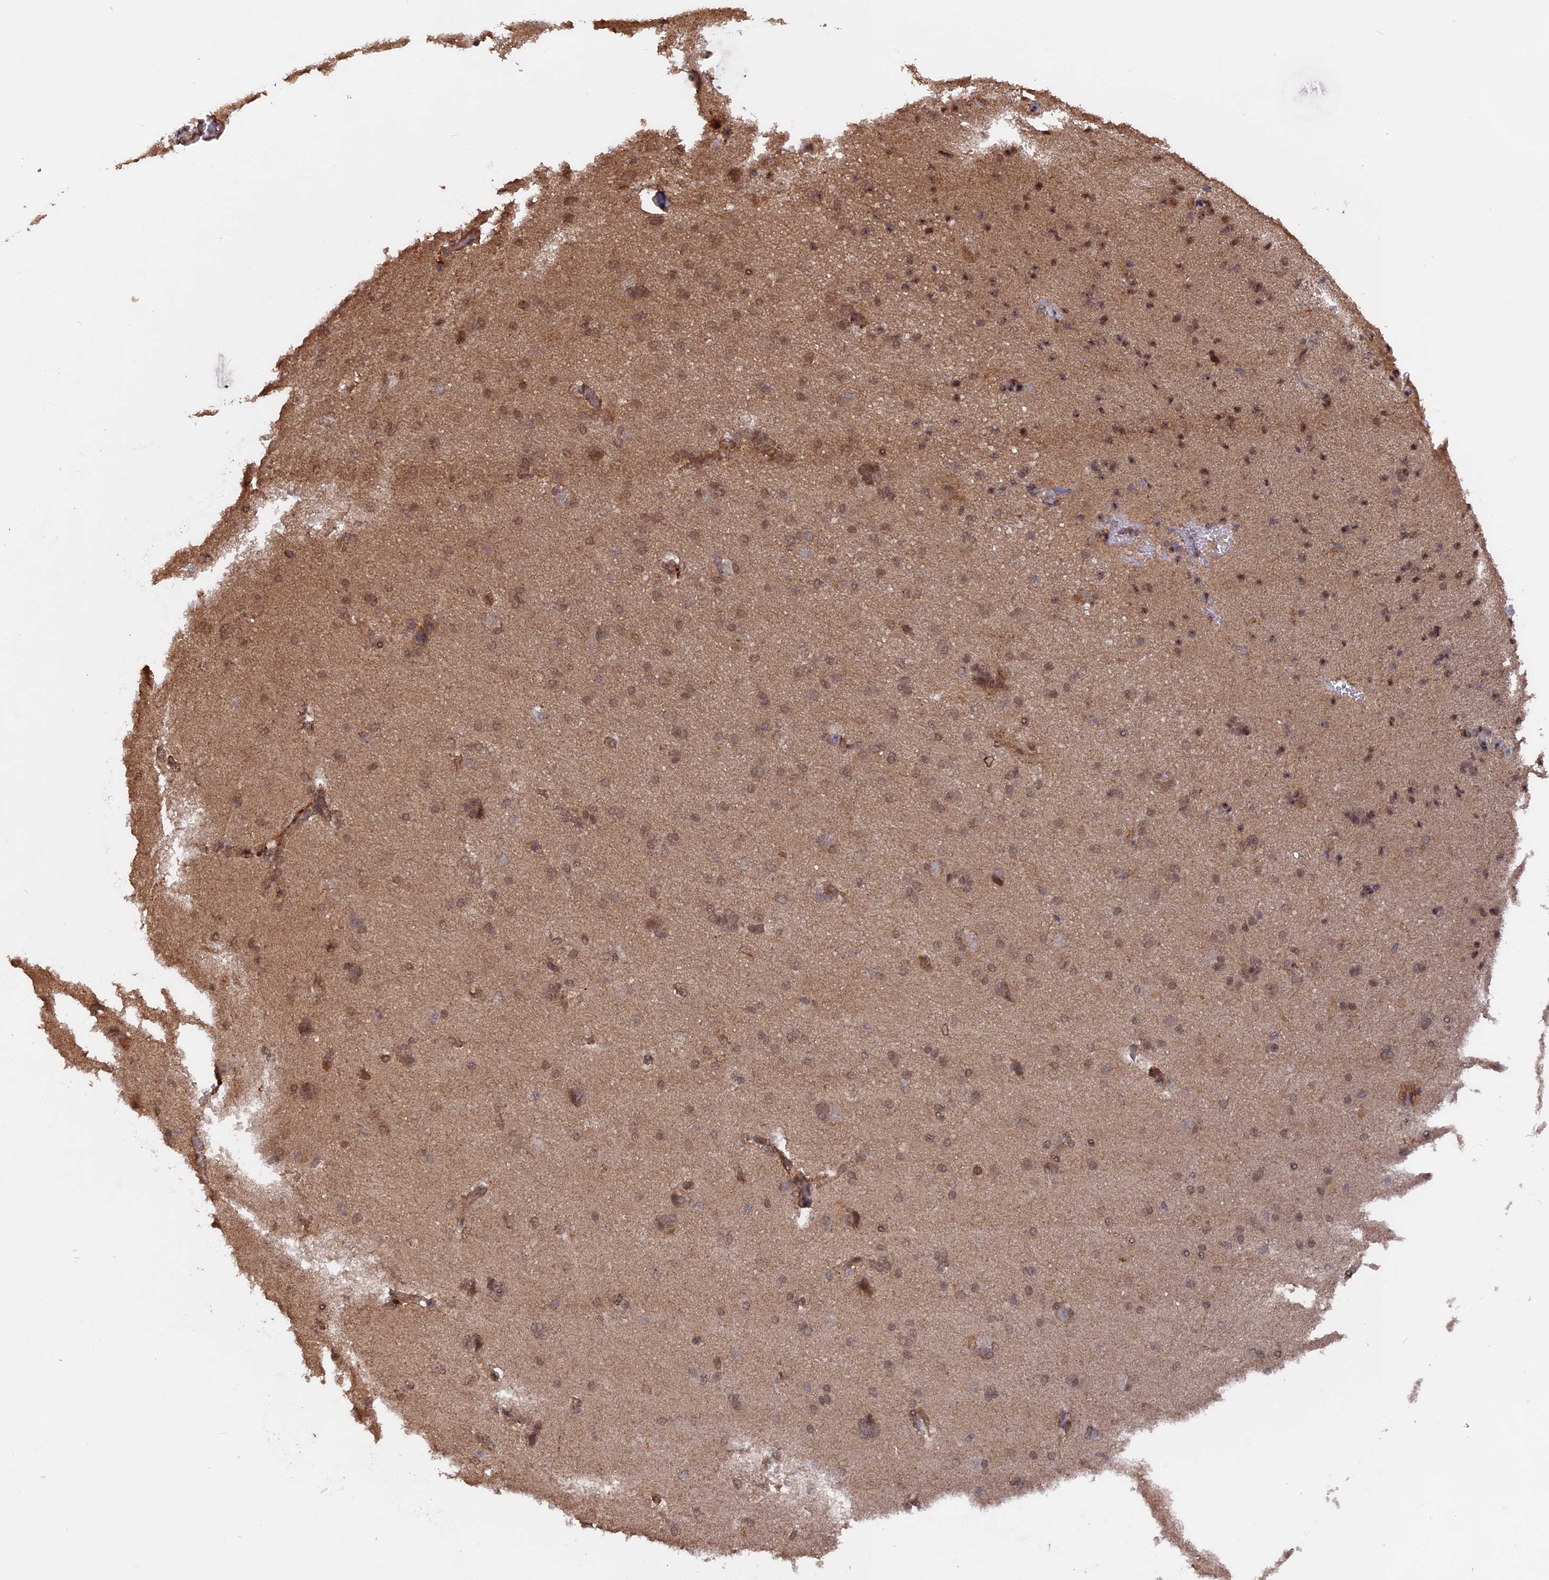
{"staining": {"intensity": "moderate", "quantity": "25%-75%", "location": "cytoplasmic/membranous"}, "tissue": "cerebral cortex", "cell_type": "Endothelial cells", "image_type": "normal", "snomed": [{"axis": "morphology", "description": "Normal tissue, NOS"}, {"axis": "topography", "description": "Cerebral cortex"}], "caption": "A high-resolution photomicrograph shows immunohistochemistry staining of normal cerebral cortex, which displays moderate cytoplasmic/membranous staining in about 25%-75% of endothelial cells.", "gene": "TELO2", "patient": {"sex": "male", "age": 62}}